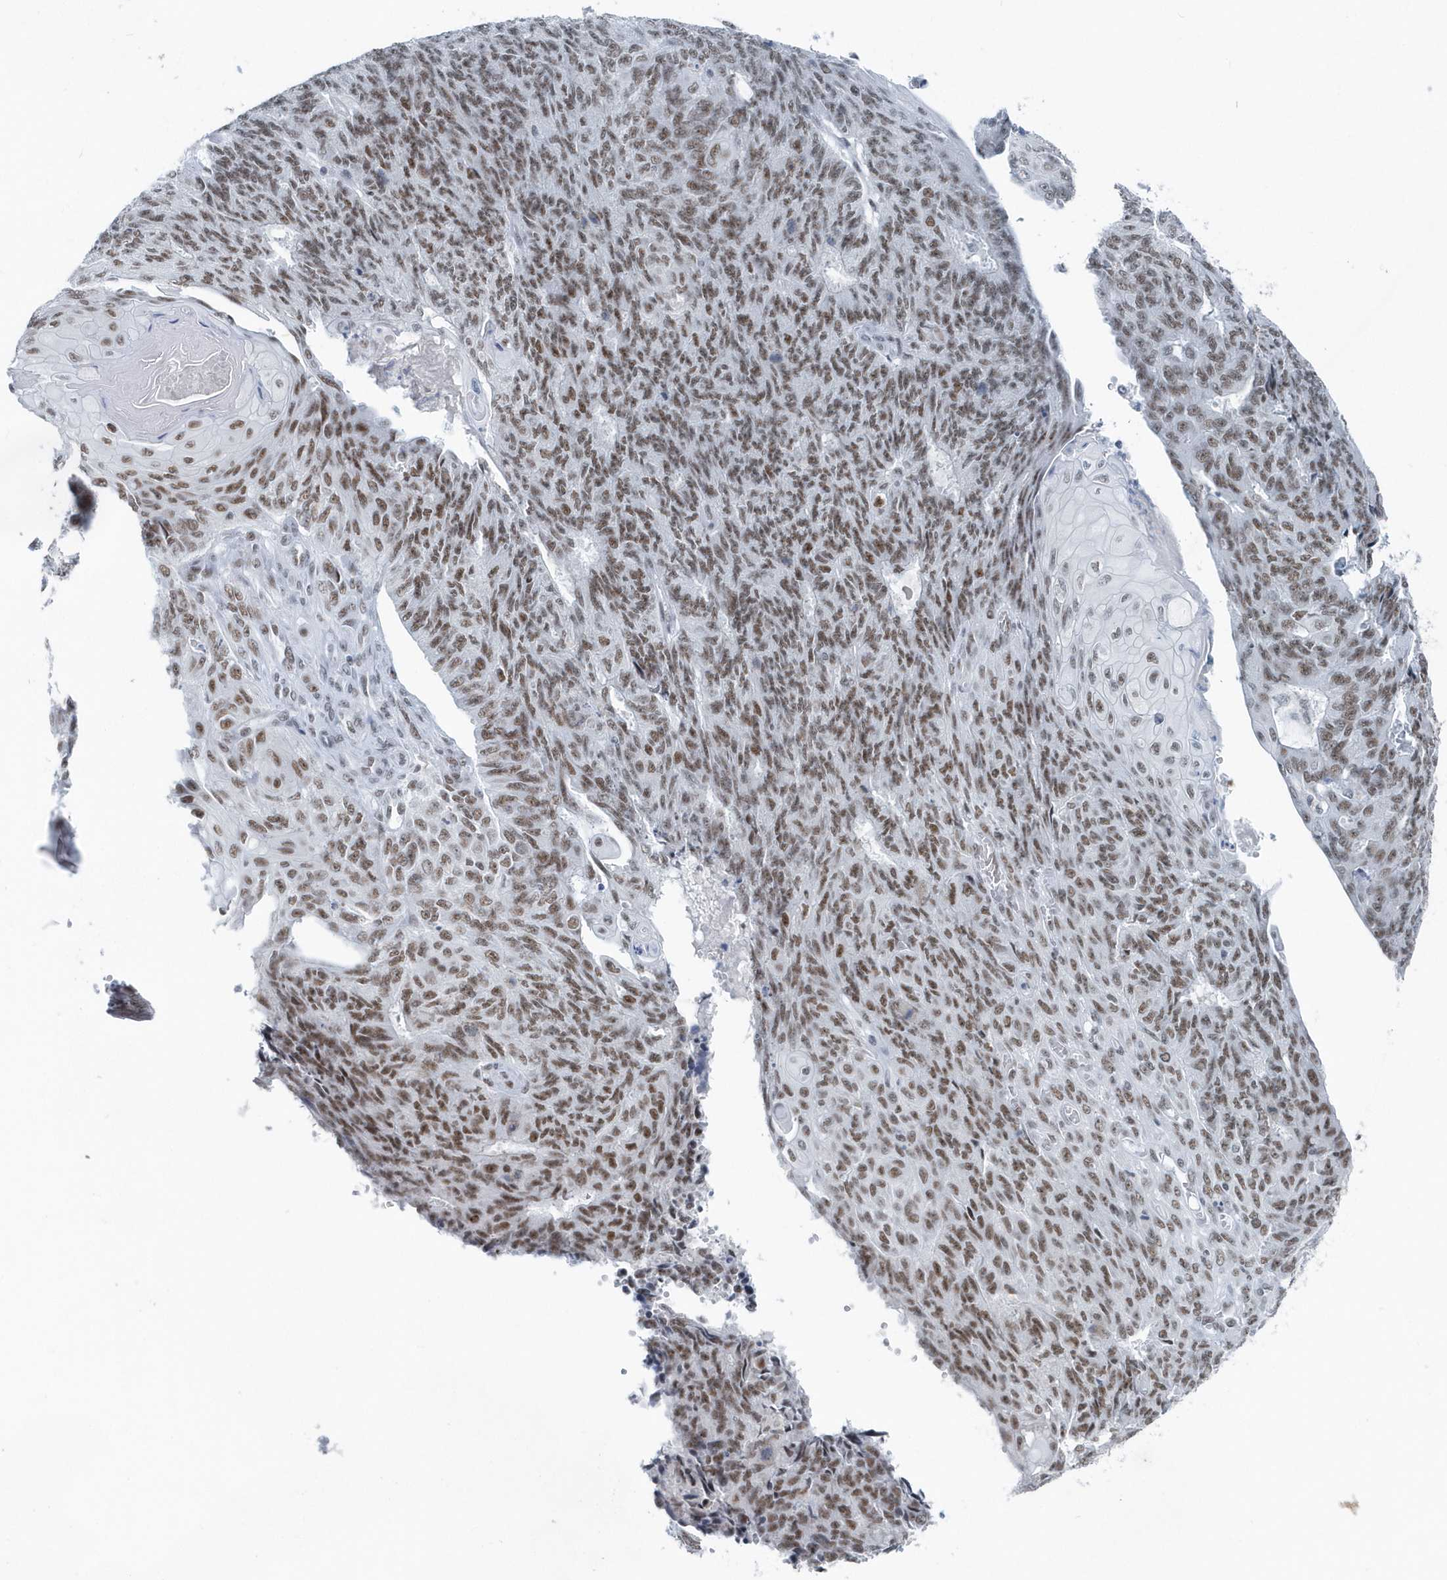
{"staining": {"intensity": "moderate", "quantity": ">75%", "location": "nuclear"}, "tissue": "endometrial cancer", "cell_type": "Tumor cells", "image_type": "cancer", "snomed": [{"axis": "morphology", "description": "Adenocarcinoma, NOS"}, {"axis": "topography", "description": "Endometrium"}], "caption": "The micrograph shows staining of adenocarcinoma (endometrial), revealing moderate nuclear protein positivity (brown color) within tumor cells.", "gene": "FIP1L1", "patient": {"sex": "female", "age": 32}}